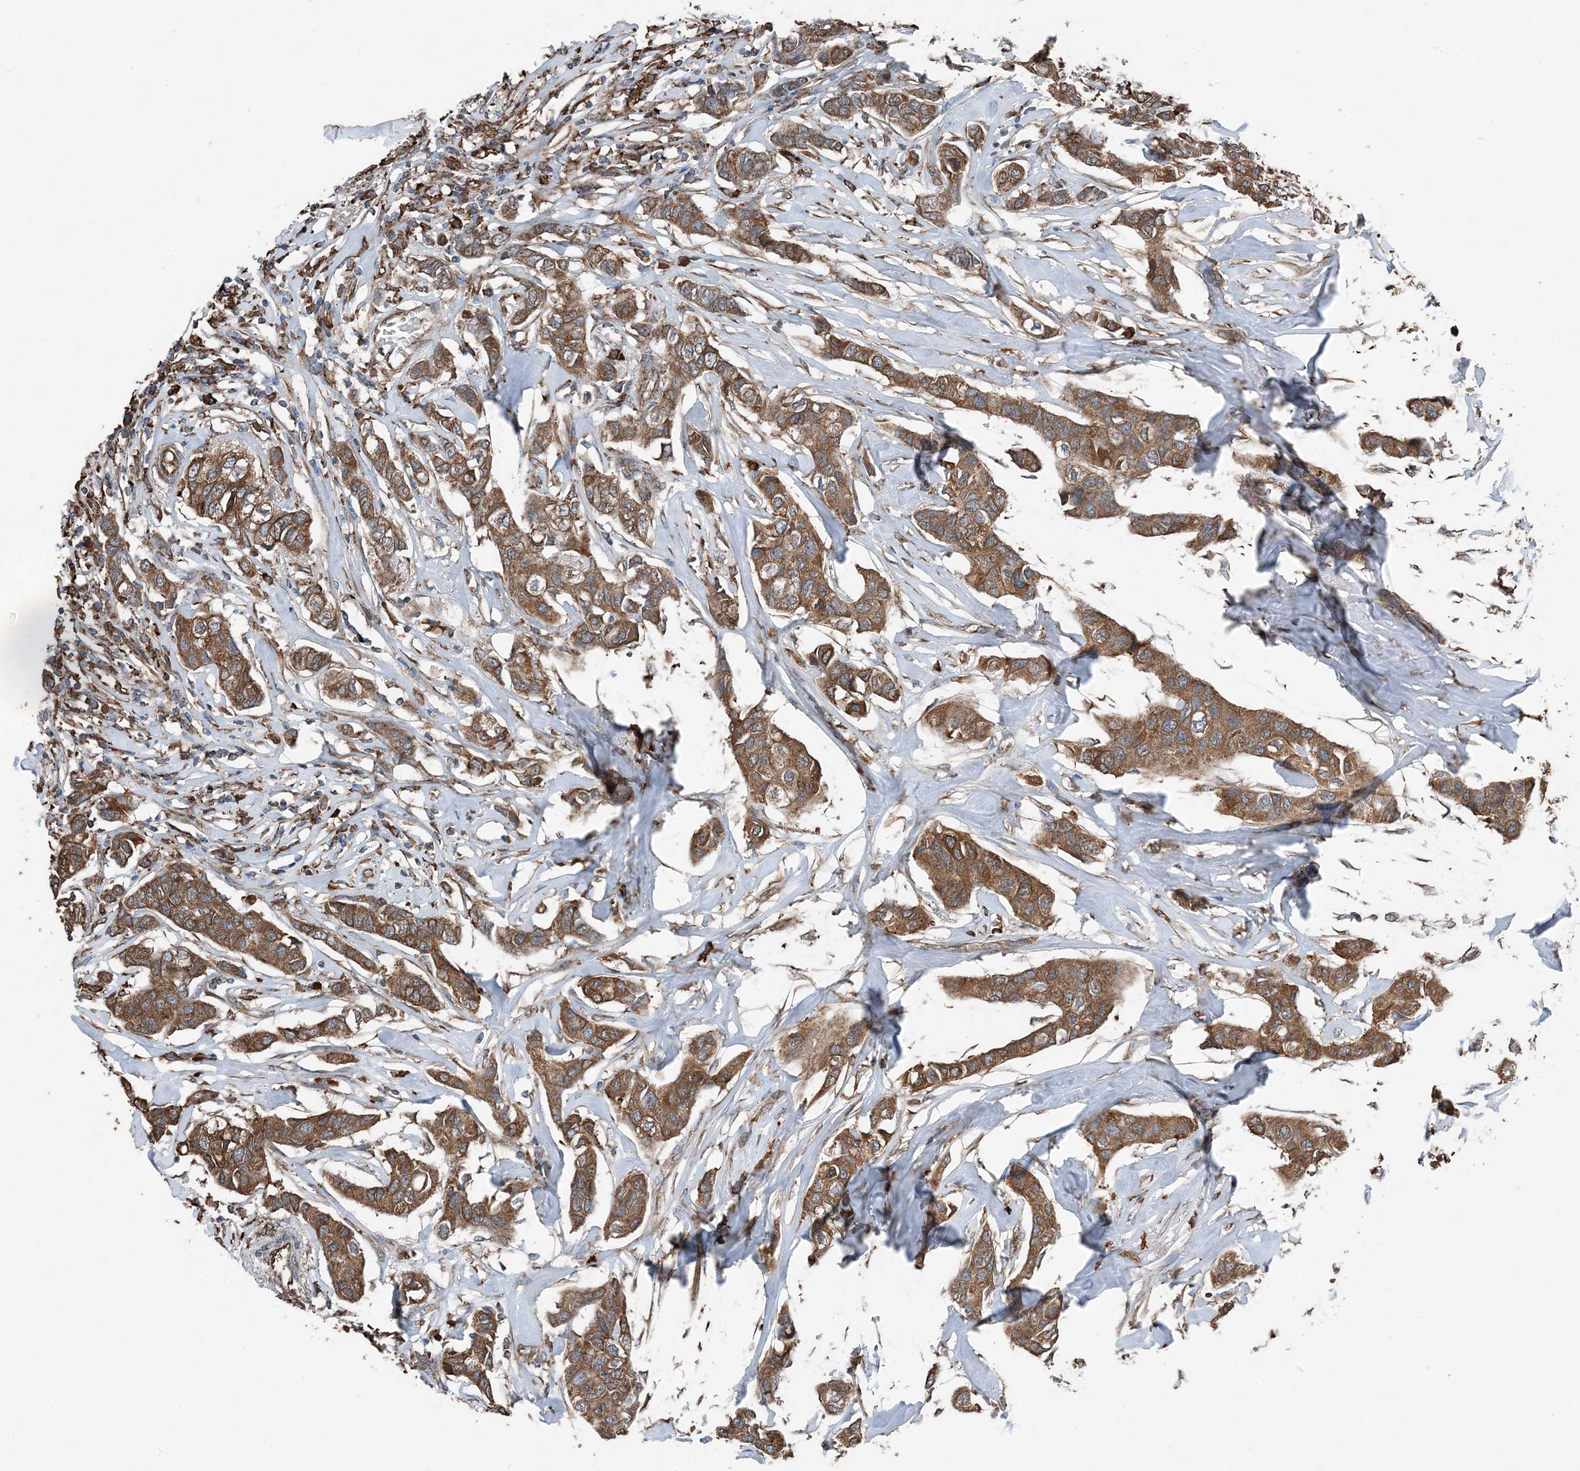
{"staining": {"intensity": "strong", "quantity": ">75%", "location": "cytoplasmic/membranous"}, "tissue": "breast cancer", "cell_type": "Tumor cells", "image_type": "cancer", "snomed": [{"axis": "morphology", "description": "Duct carcinoma"}, {"axis": "topography", "description": "Breast"}], "caption": "Infiltrating ductal carcinoma (breast) stained with DAB (3,3'-diaminobenzidine) immunohistochemistry reveals high levels of strong cytoplasmic/membranous positivity in approximately >75% of tumor cells.", "gene": "PDIA6", "patient": {"sex": "female", "age": 80}}